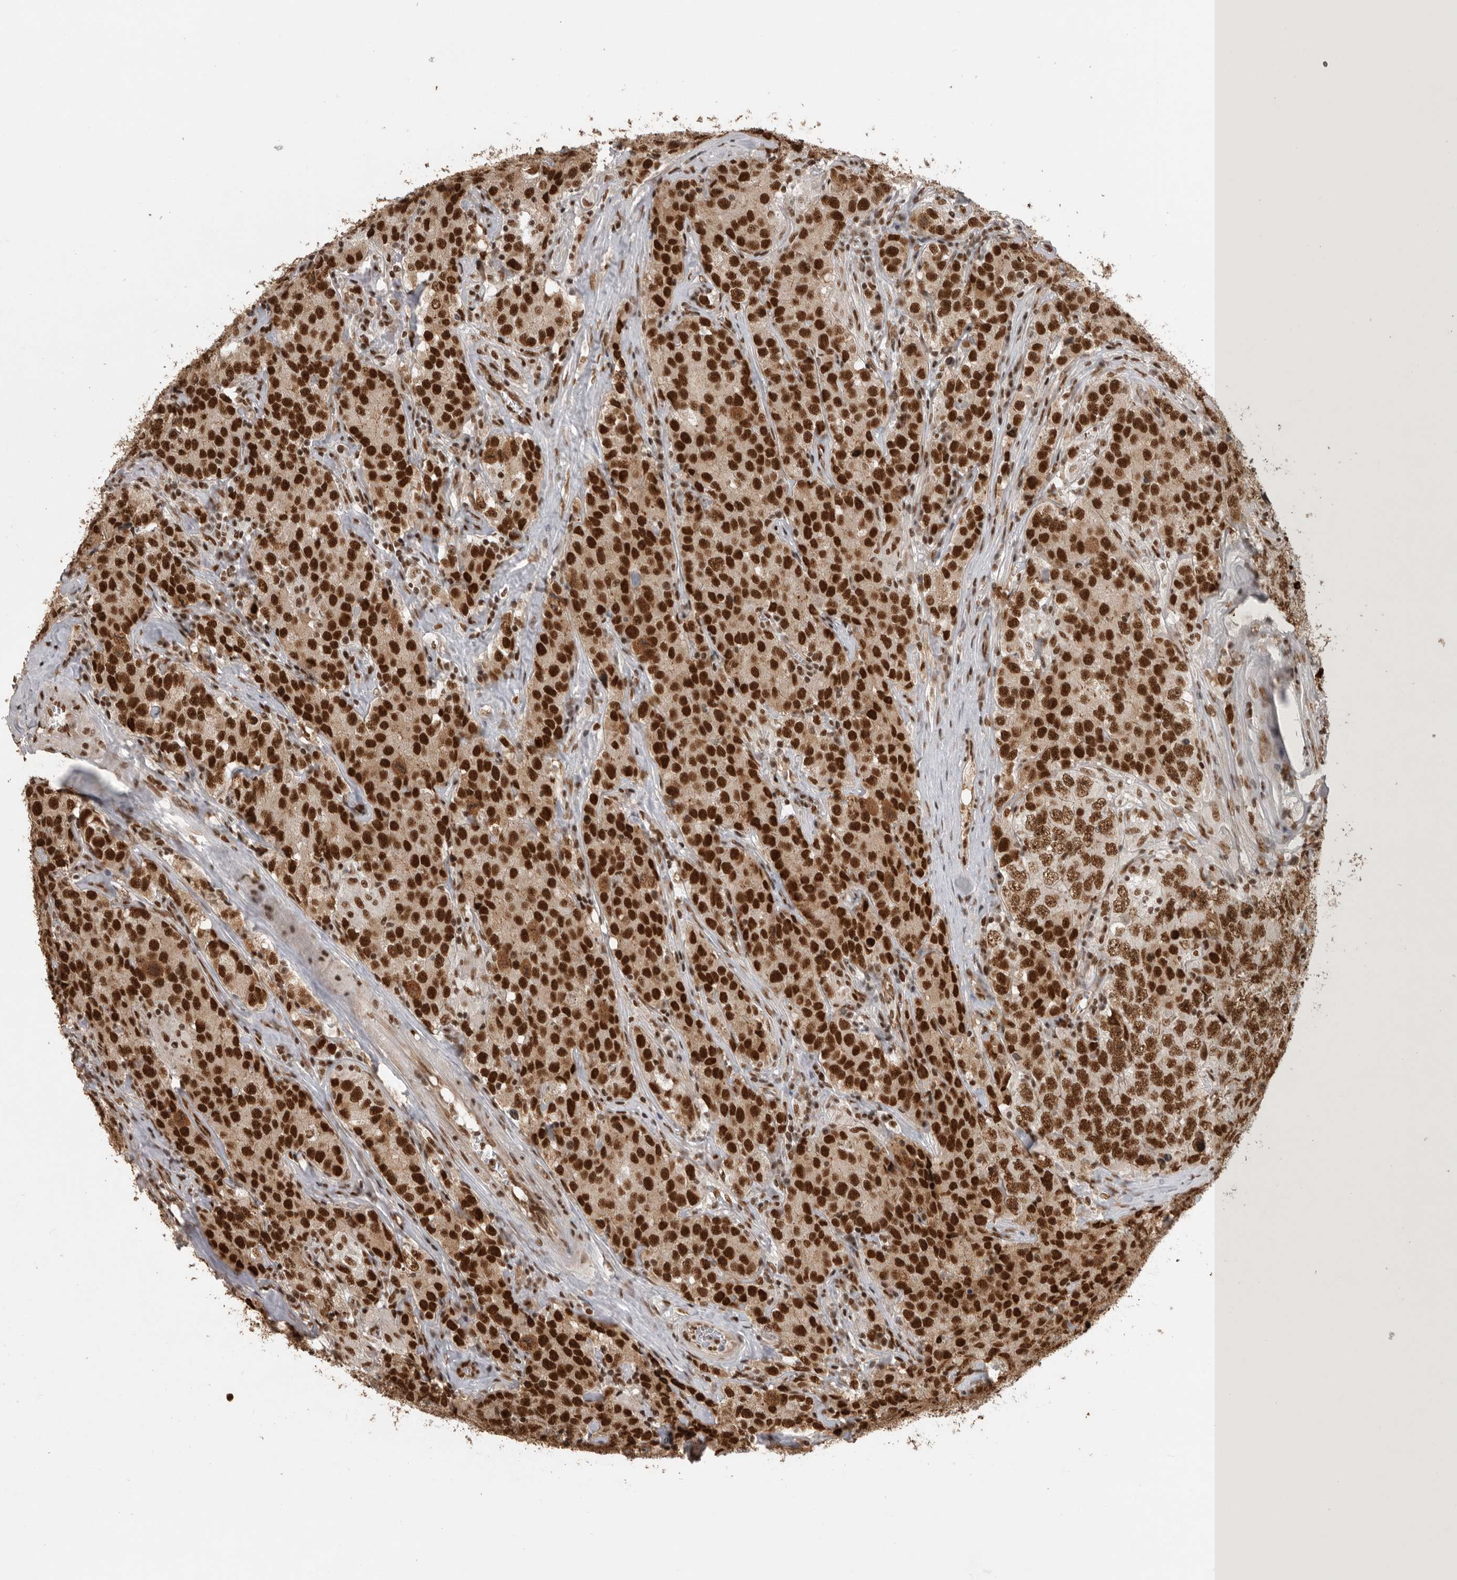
{"staining": {"intensity": "strong", "quantity": ">75%", "location": "nuclear"}, "tissue": "testis cancer", "cell_type": "Tumor cells", "image_type": "cancer", "snomed": [{"axis": "morphology", "description": "Seminoma, NOS"}, {"axis": "morphology", "description": "Carcinoma, Embryonal, NOS"}, {"axis": "topography", "description": "Testis"}], "caption": "Protein staining exhibits strong nuclear expression in approximately >75% of tumor cells in testis embryonal carcinoma.", "gene": "CBLL1", "patient": {"sex": "male", "age": 43}}